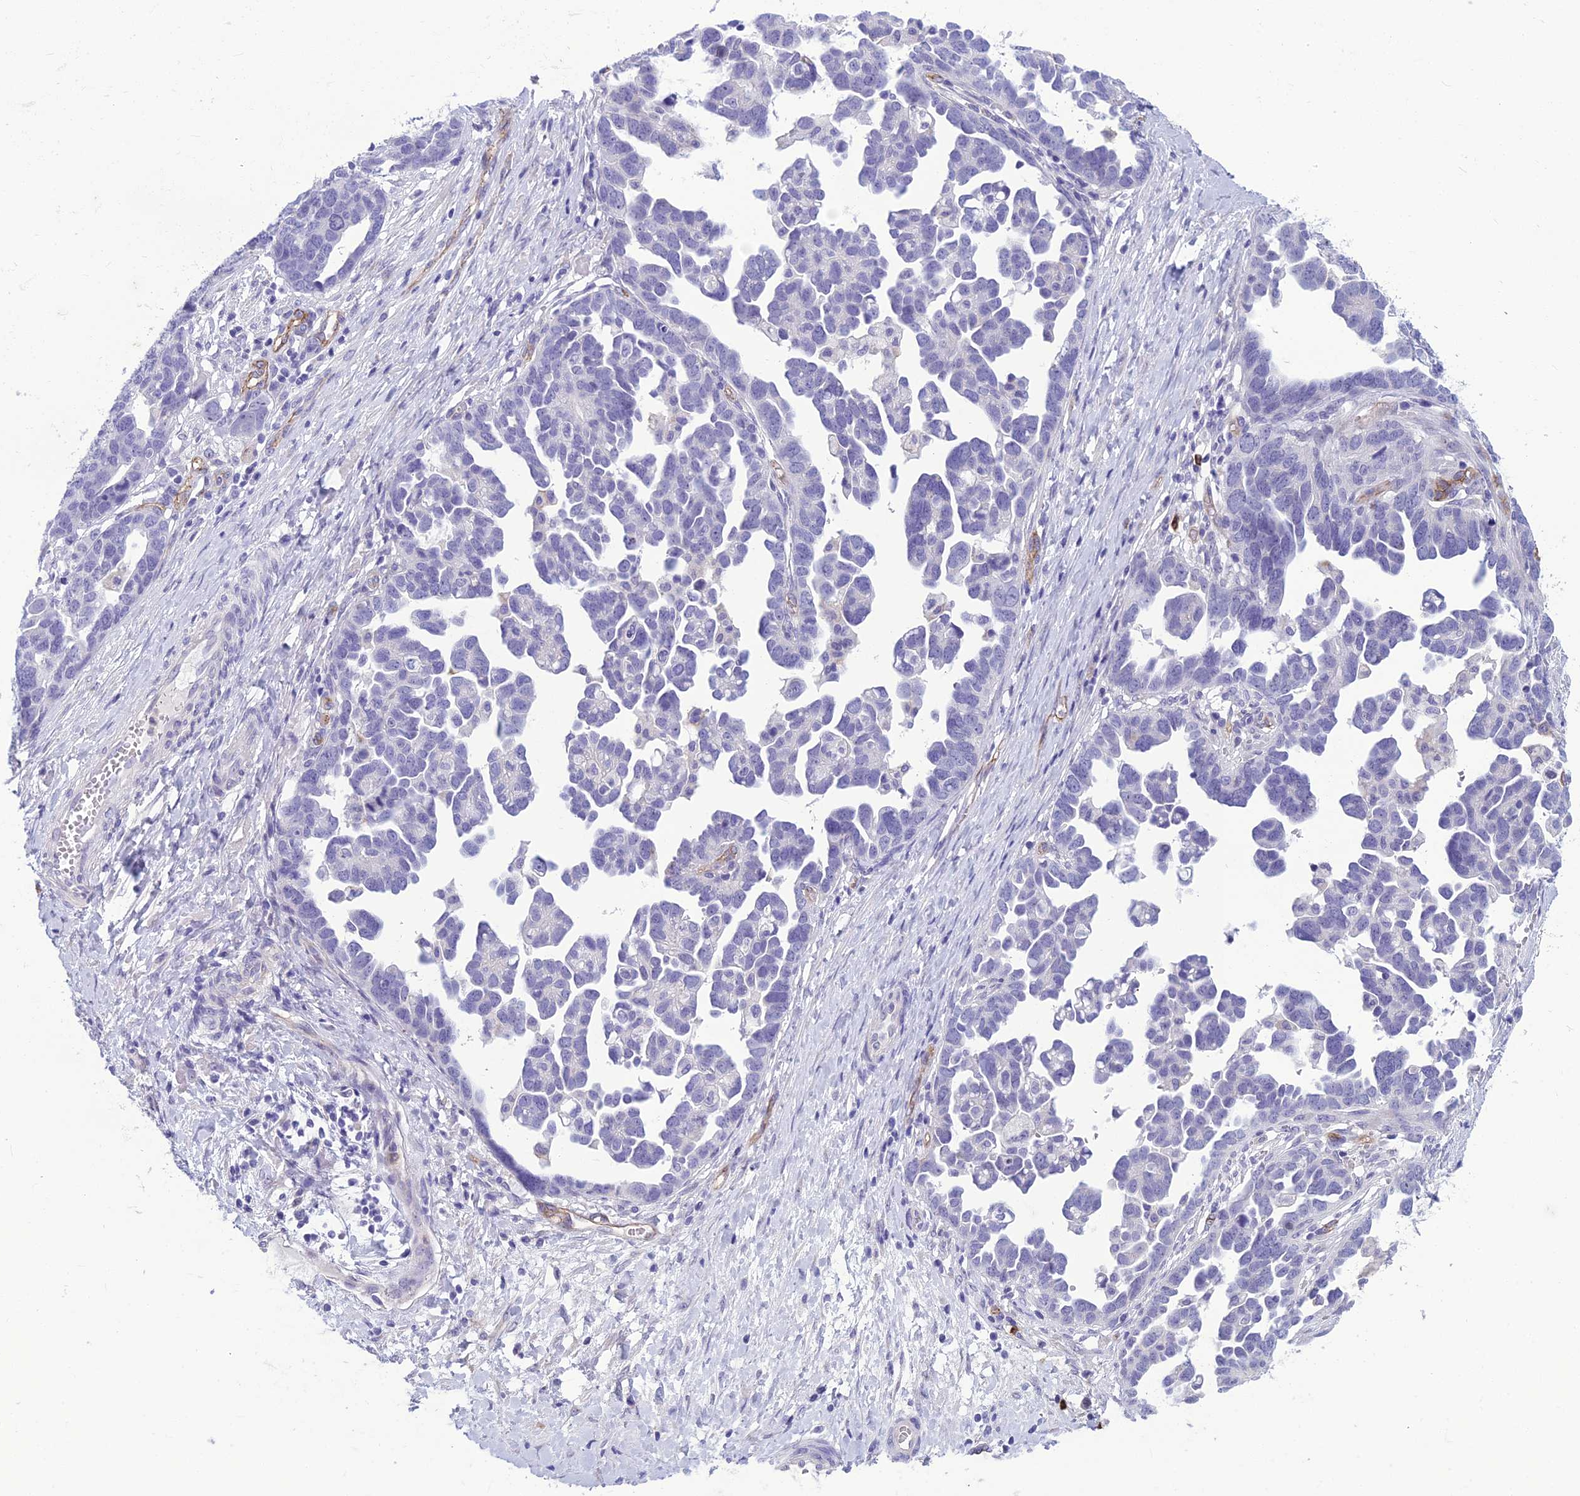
{"staining": {"intensity": "negative", "quantity": "none", "location": "none"}, "tissue": "ovarian cancer", "cell_type": "Tumor cells", "image_type": "cancer", "snomed": [{"axis": "morphology", "description": "Cystadenocarcinoma, serous, NOS"}, {"axis": "topography", "description": "Ovary"}], "caption": "Immunohistochemical staining of ovarian serous cystadenocarcinoma displays no significant expression in tumor cells.", "gene": "BBS7", "patient": {"sex": "female", "age": 54}}